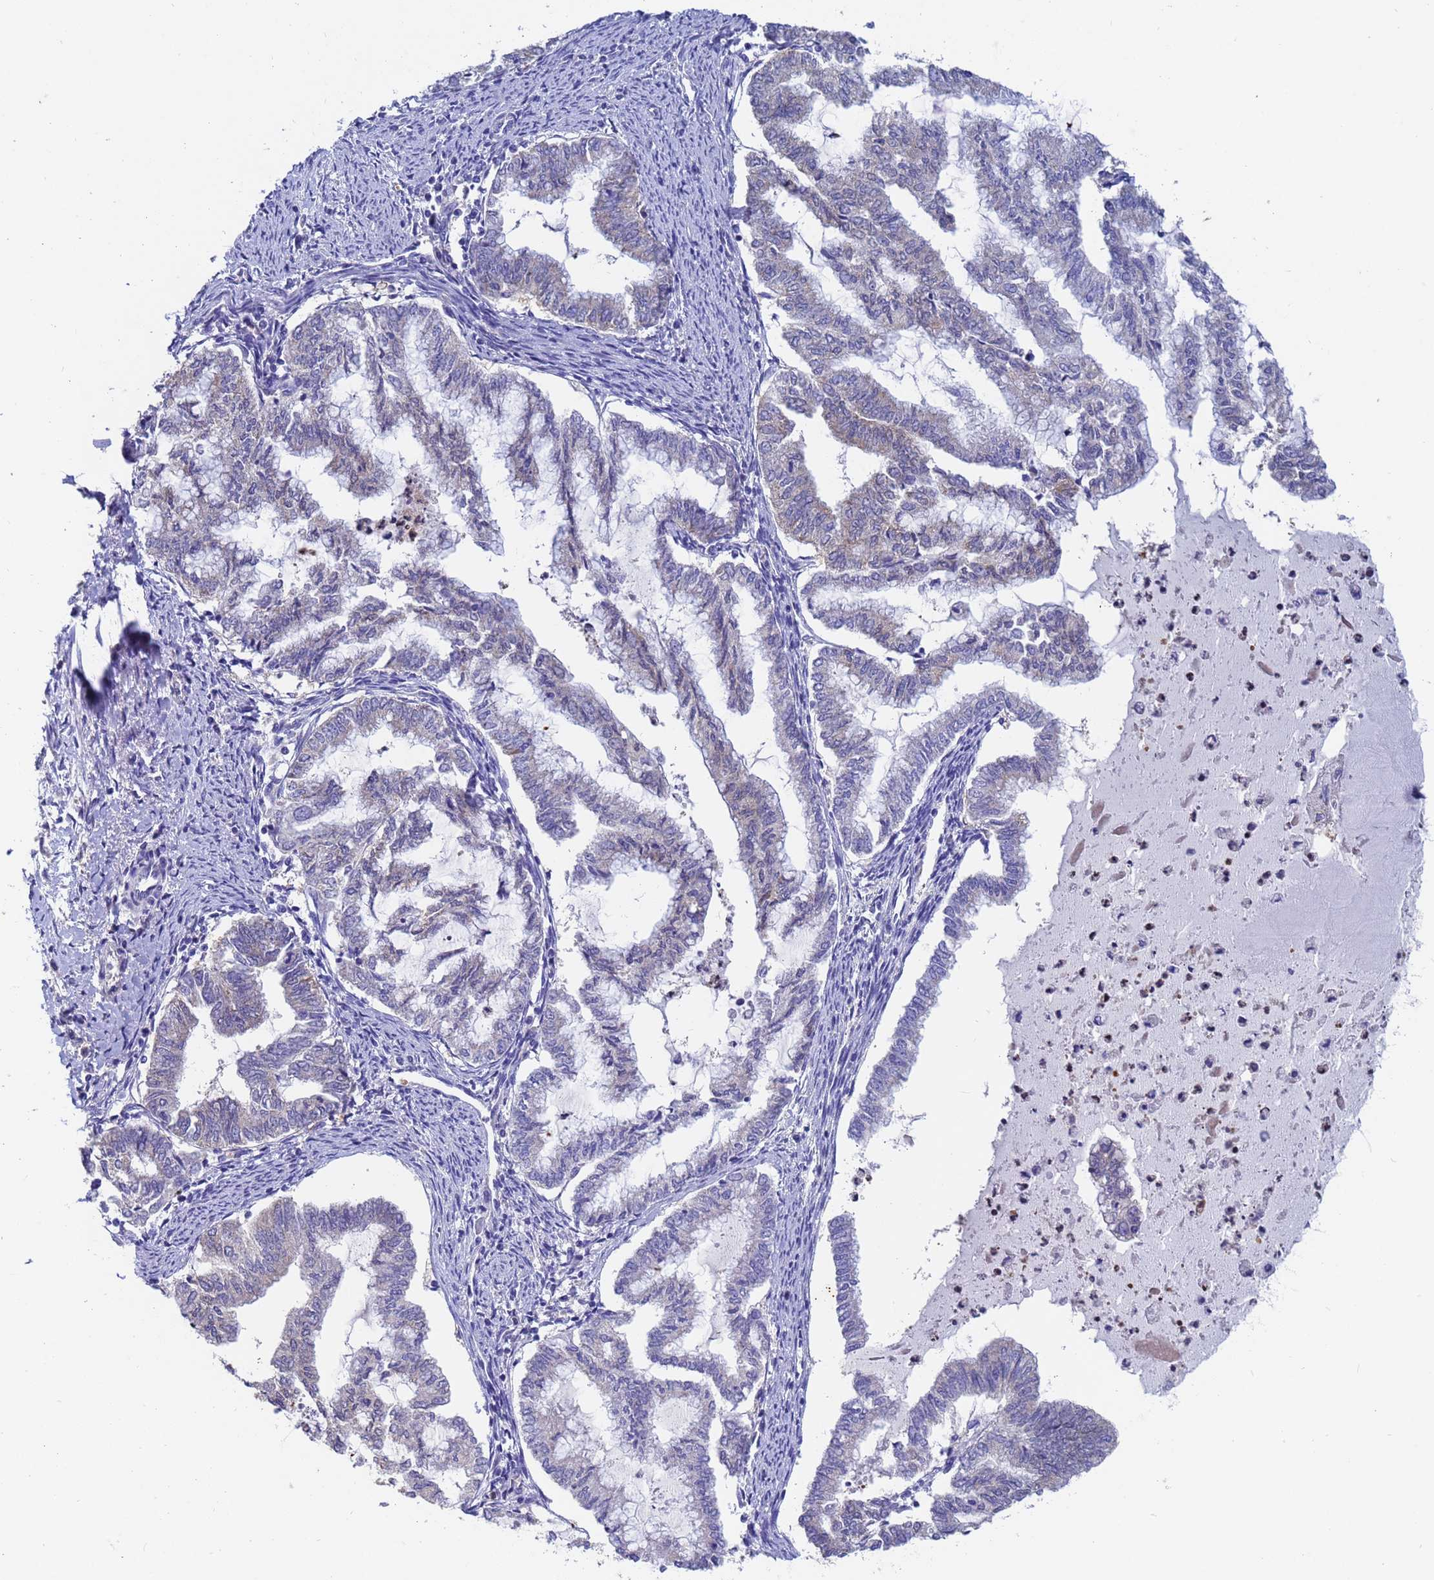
{"staining": {"intensity": "negative", "quantity": "none", "location": "none"}, "tissue": "endometrial cancer", "cell_type": "Tumor cells", "image_type": "cancer", "snomed": [{"axis": "morphology", "description": "Adenocarcinoma, NOS"}, {"axis": "topography", "description": "Endometrium"}], "caption": "High power microscopy photomicrograph of an IHC photomicrograph of adenocarcinoma (endometrial), revealing no significant positivity in tumor cells.", "gene": "TTLL11", "patient": {"sex": "female", "age": 79}}